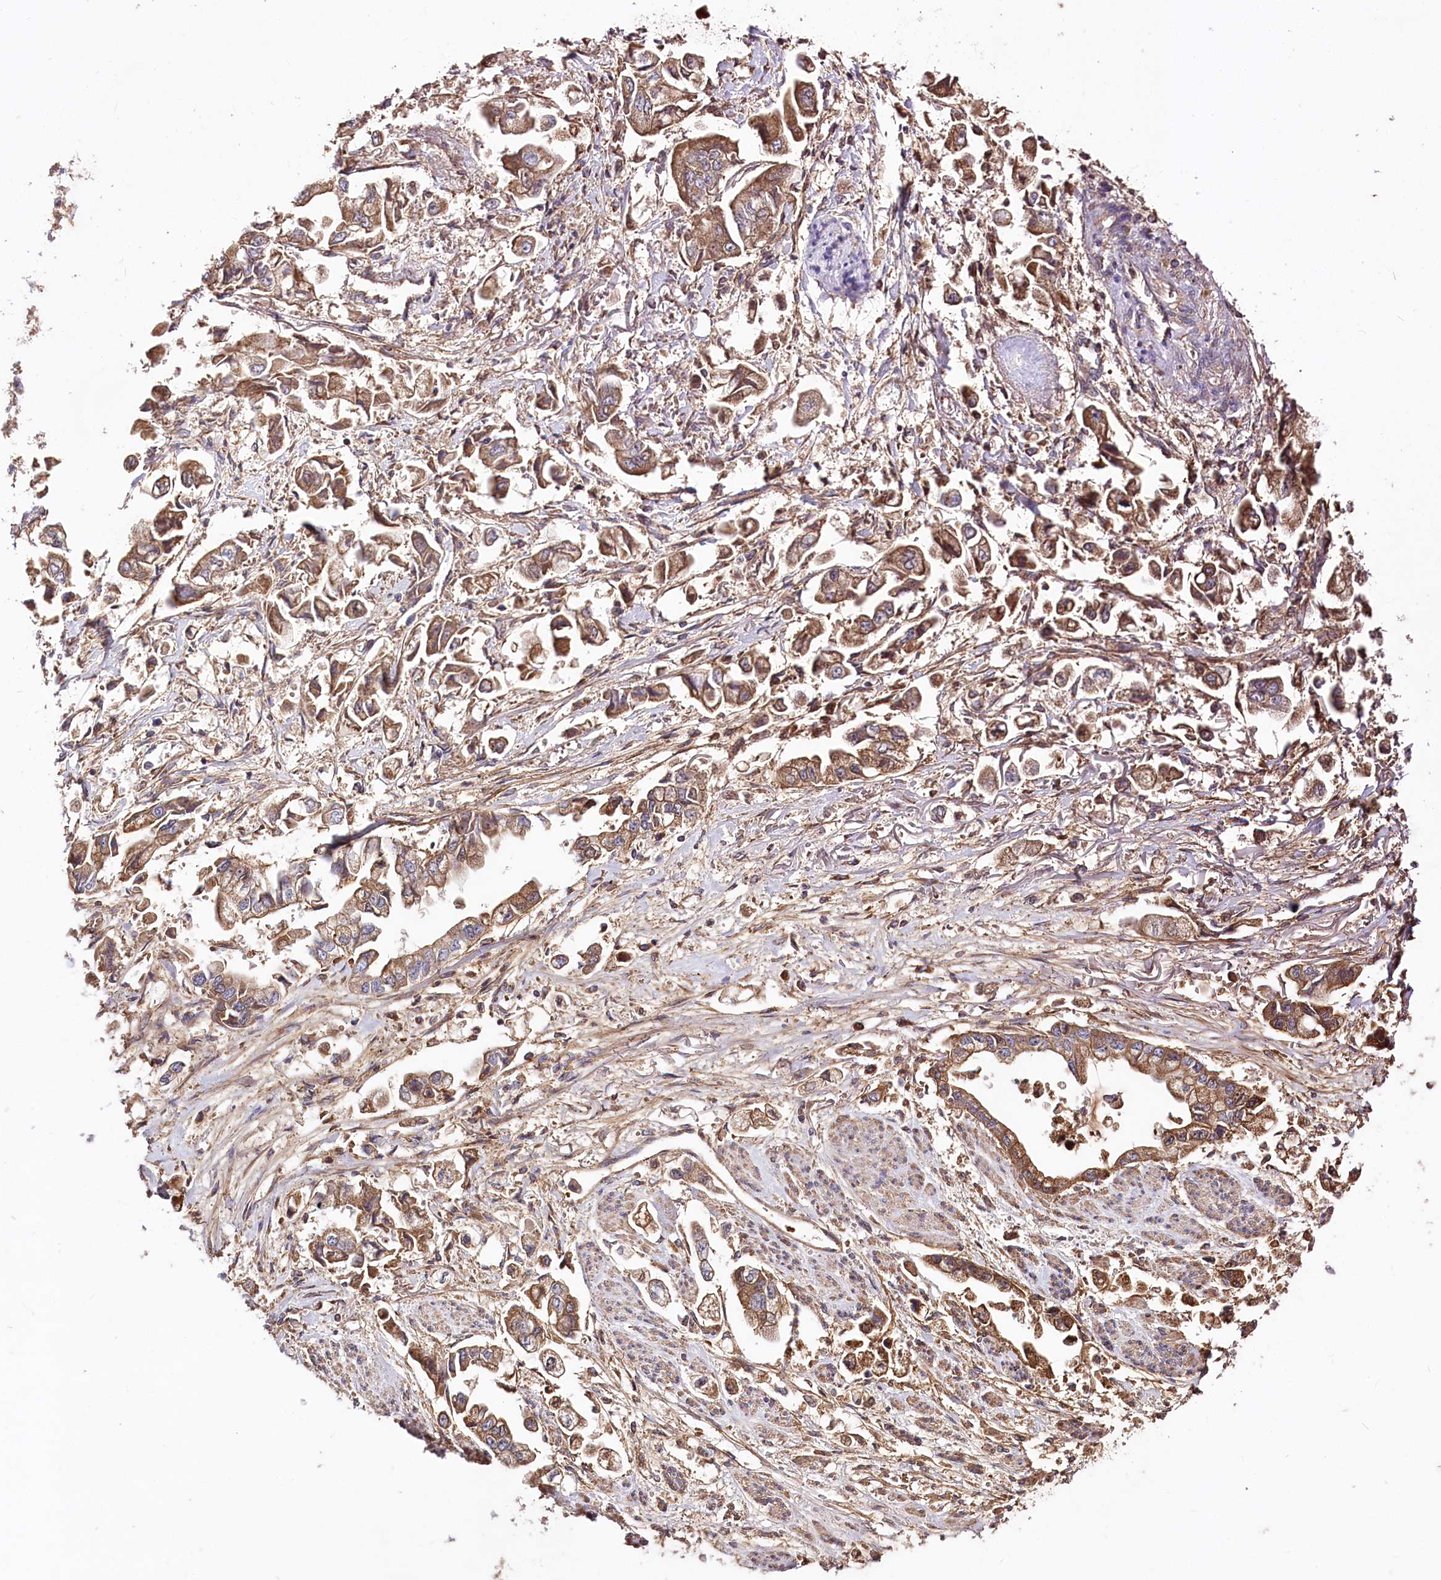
{"staining": {"intensity": "moderate", "quantity": ">75%", "location": "cytoplasmic/membranous"}, "tissue": "stomach cancer", "cell_type": "Tumor cells", "image_type": "cancer", "snomed": [{"axis": "morphology", "description": "Adenocarcinoma, NOS"}, {"axis": "topography", "description": "Stomach"}], "caption": "Human stomach adenocarcinoma stained with a protein marker reveals moderate staining in tumor cells.", "gene": "WWC1", "patient": {"sex": "male", "age": 62}}